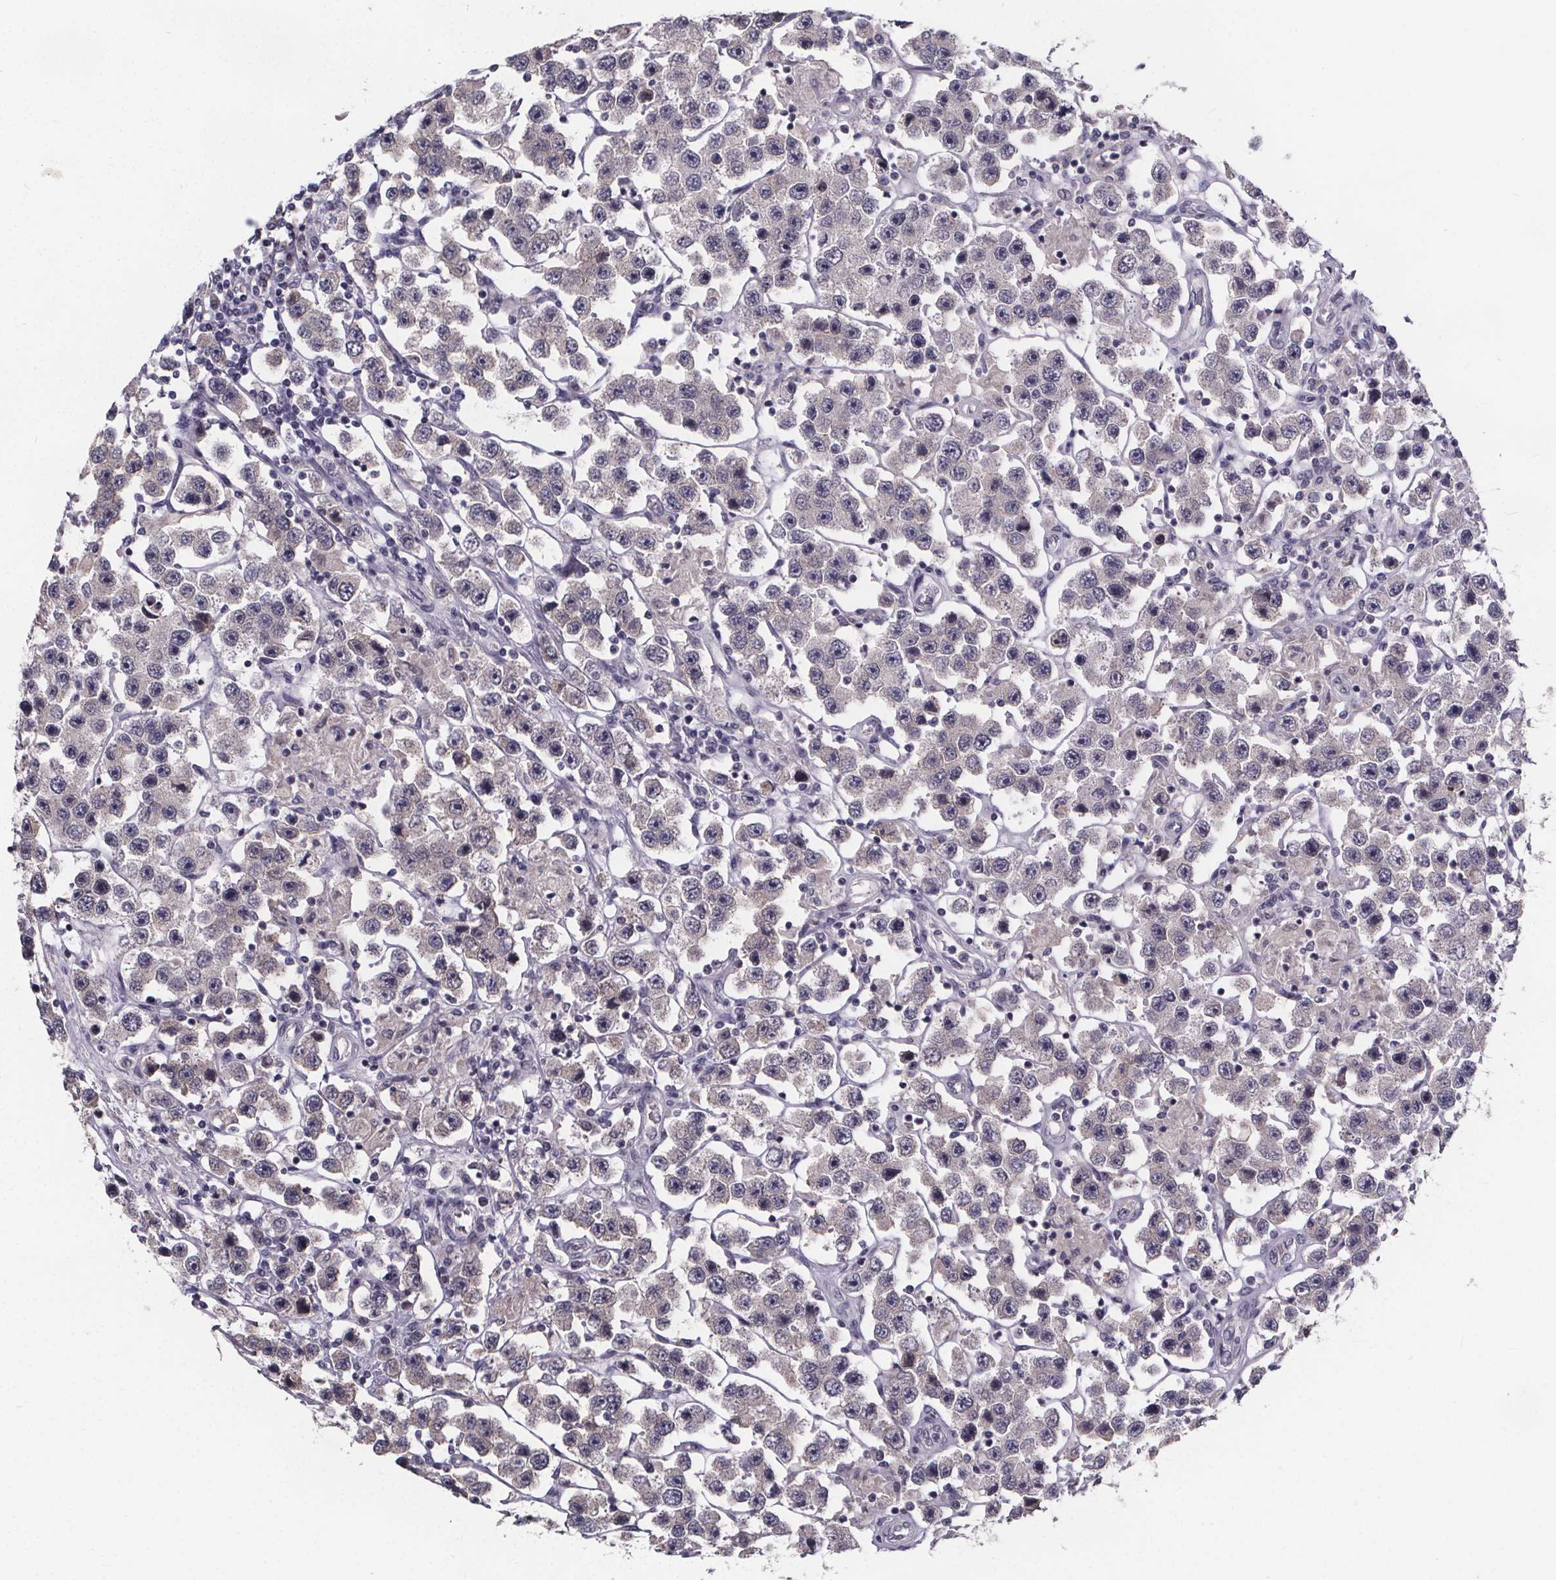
{"staining": {"intensity": "negative", "quantity": "none", "location": "none"}, "tissue": "testis cancer", "cell_type": "Tumor cells", "image_type": "cancer", "snomed": [{"axis": "morphology", "description": "Seminoma, NOS"}, {"axis": "topography", "description": "Testis"}], "caption": "The immunohistochemistry image has no significant staining in tumor cells of seminoma (testis) tissue.", "gene": "FAM181B", "patient": {"sex": "male", "age": 45}}